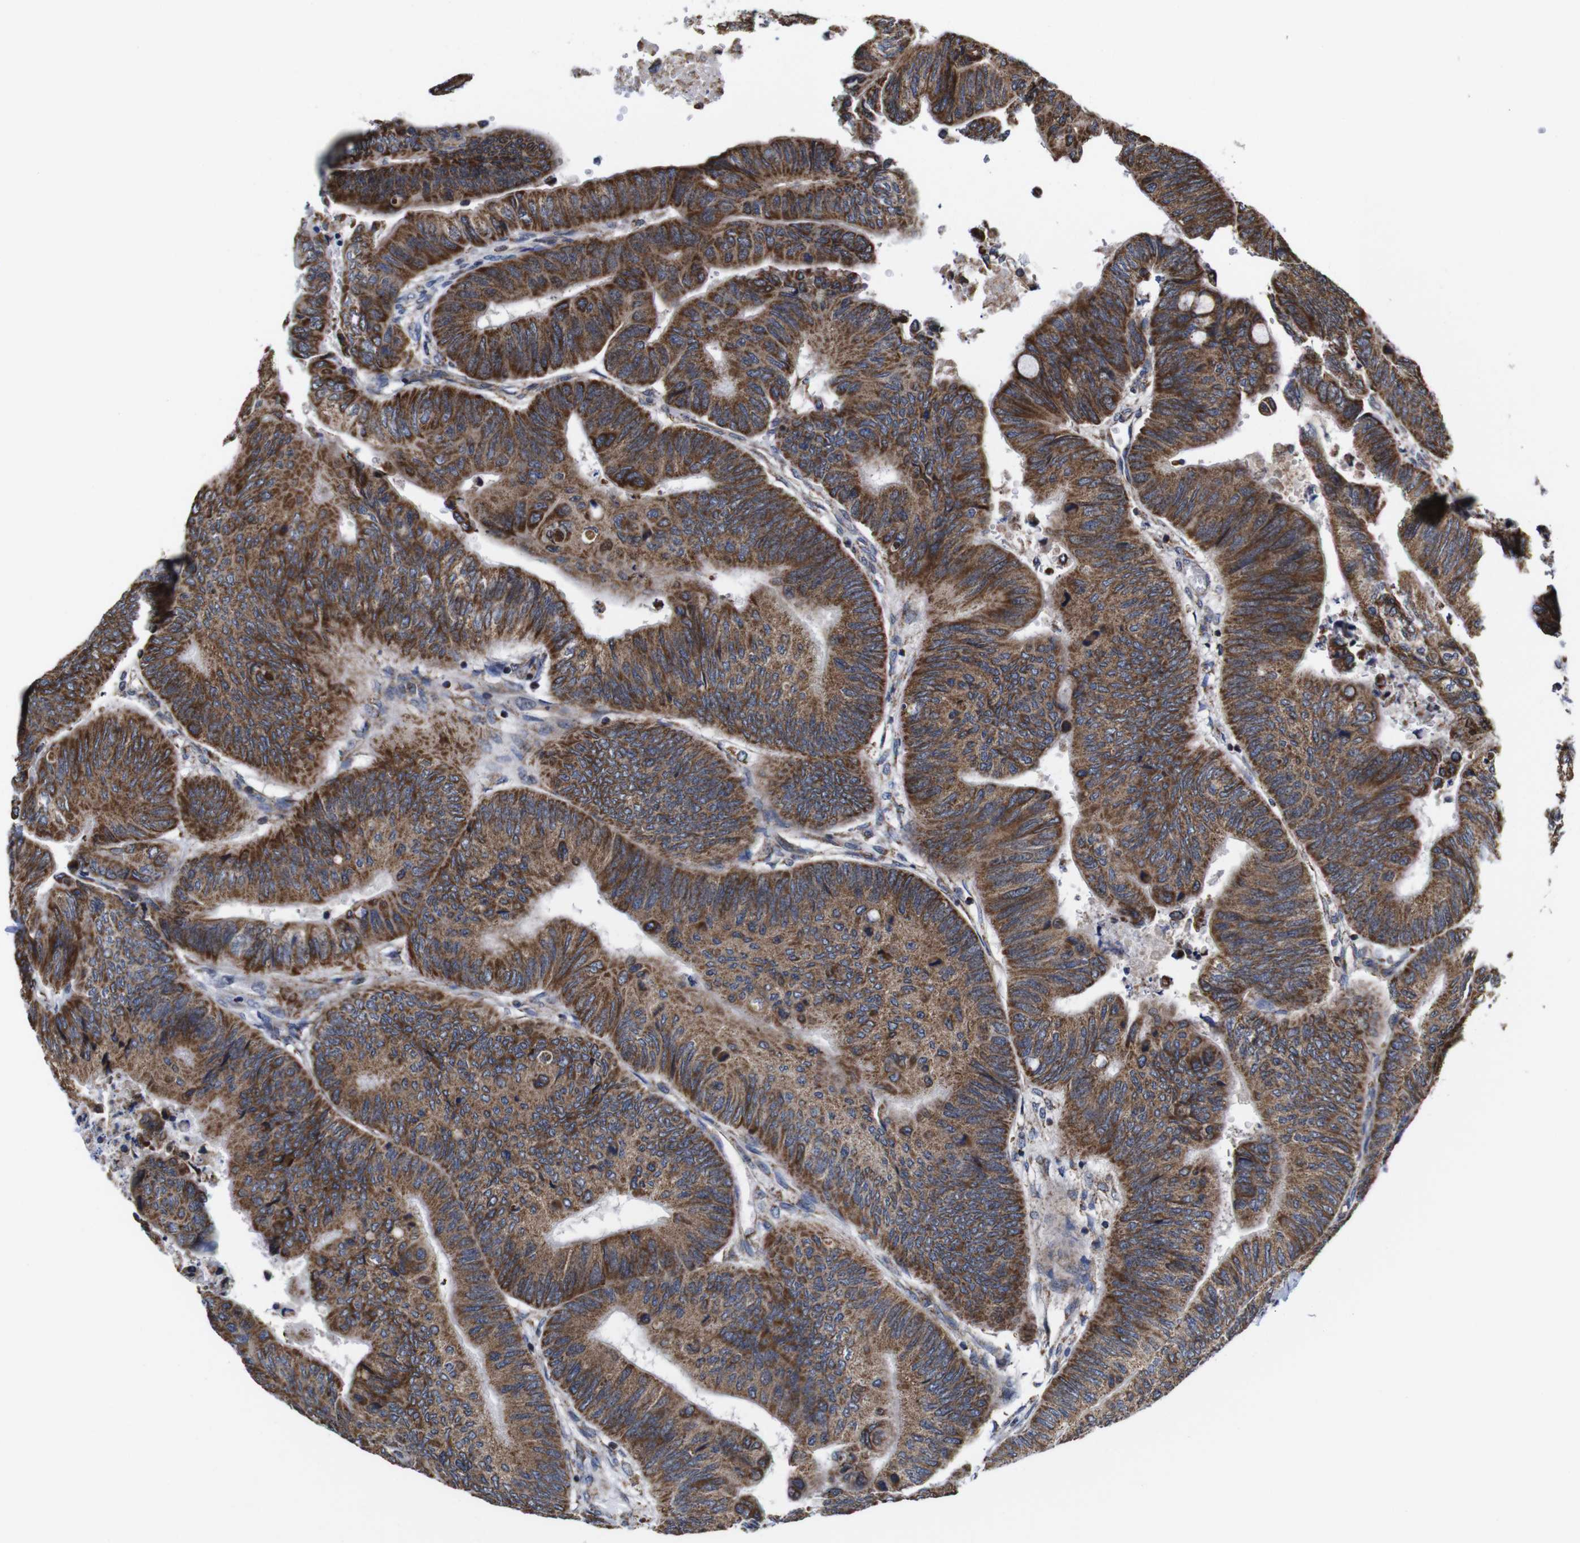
{"staining": {"intensity": "strong", "quantity": ">75%", "location": "cytoplasmic/membranous"}, "tissue": "colorectal cancer", "cell_type": "Tumor cells", "image_type": "cancer", "snomed": [{"axis": "morphology", "description": "Normal tissue, NOS"}, {"axis": "morphology", "description": "Adenocarcinoma, NOS"}, {"axis": "topography", "description": "Rectum"}, {"axis": "topography", "description": "Peripheral nerve tissue"}], "caption": "IHC of colorectal cancer exhibits high levels of strong cytoplasmic/membranous positivity in about >75% of tumor cells. The staining was performed using DAB (3,3'-diaminobenzidine), with brown indicating positive protein expression. Nuclei are stained blue with hematoxylin.", "gene": "C17orf80", "patient": {"sex": "male", "age": 92}}